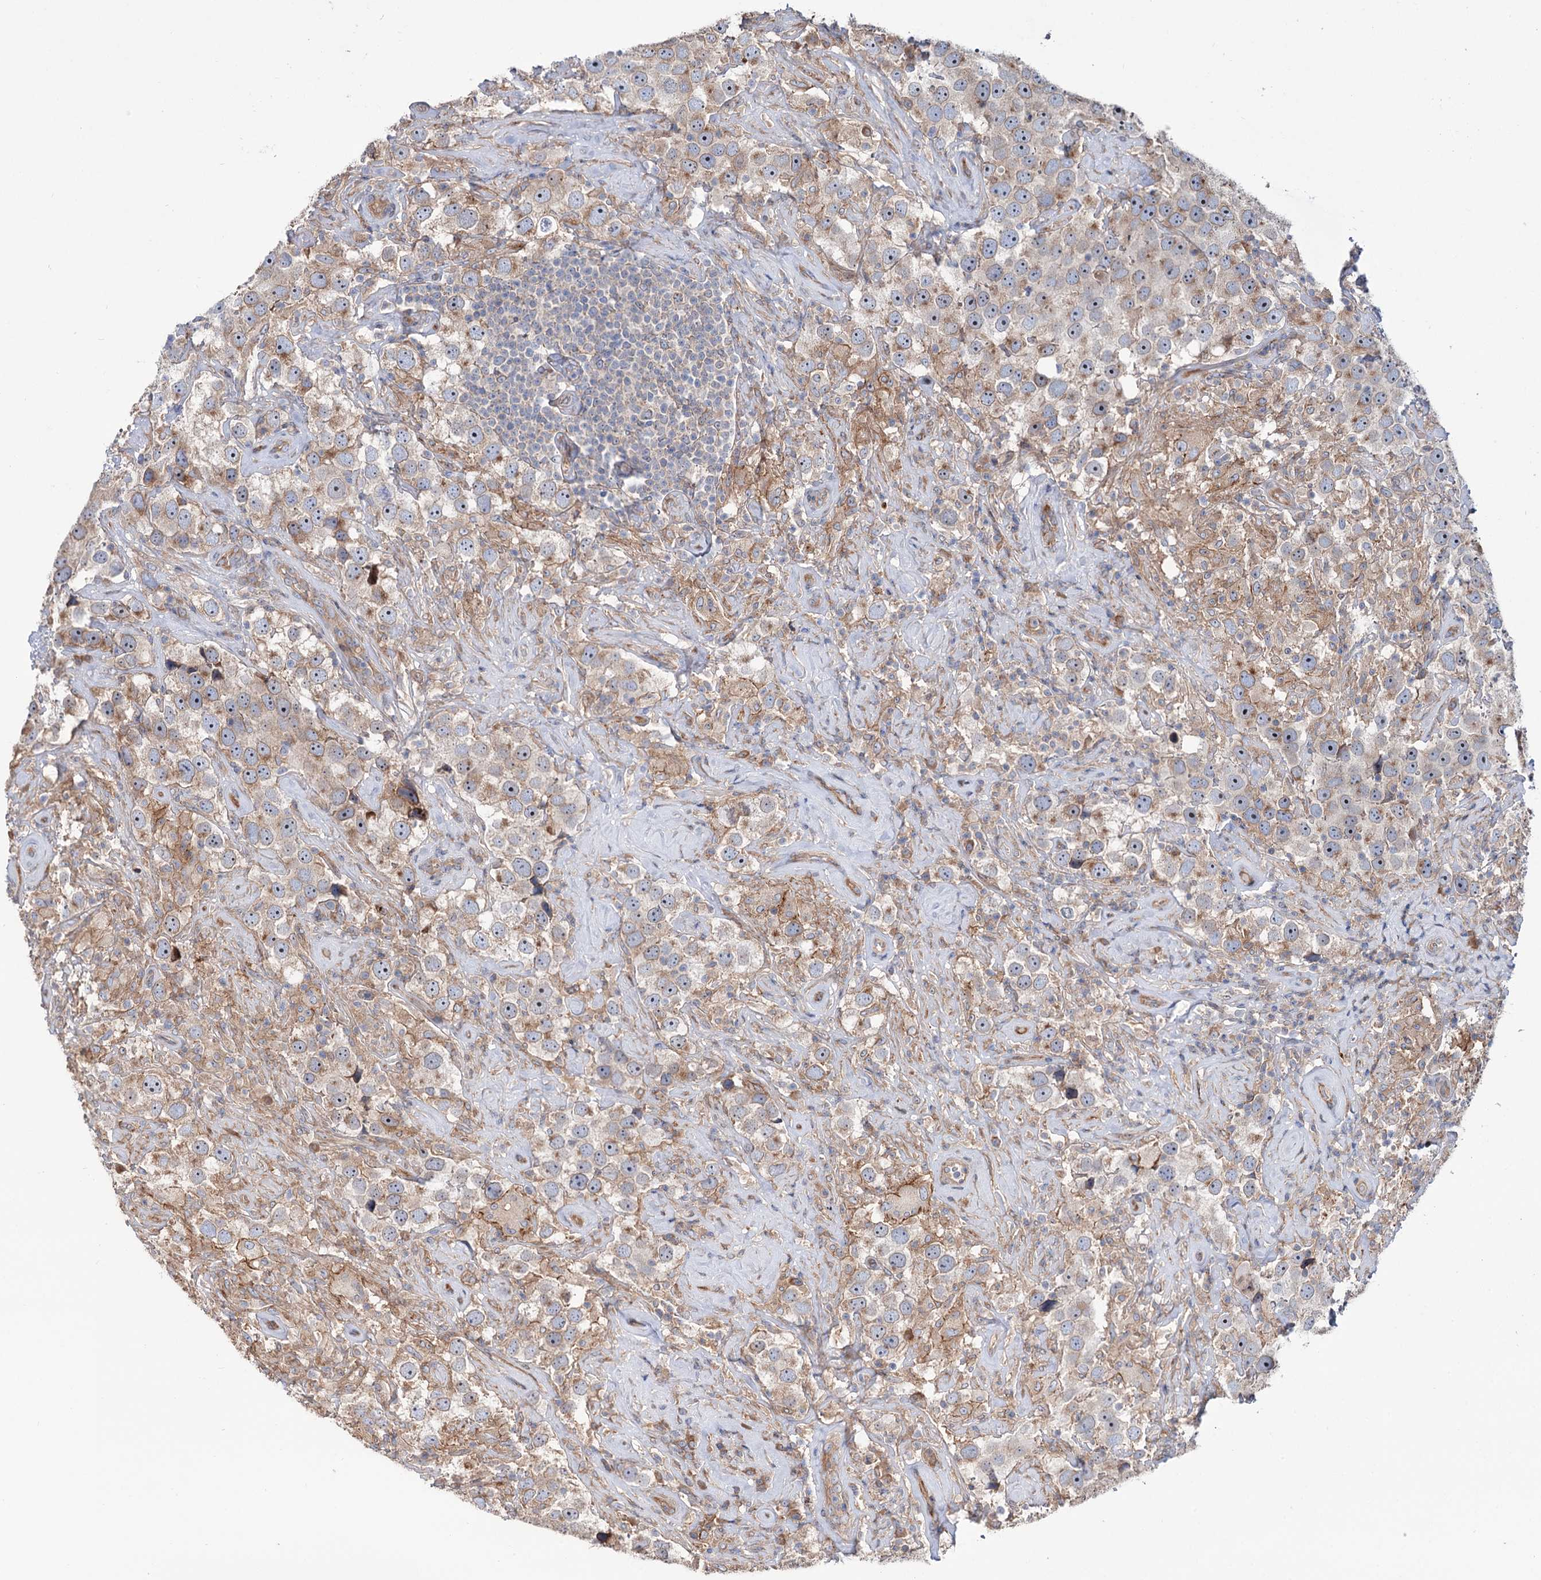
{"staining": {"intensity": "weak", "quantity": ">75%", "location": "cytoplasmic/membranous"}, "tissue": "testis cancer", "cell_type": "Tumor cells", "image_type": "cancer", "snomed": [{"axis": "morphology", "description": "Seminoma, NOS"}, {"axis": "topography", "description": "Testis"}], "caption": "The photomicrograph displays immunohistochemical staining of testis cancer (seminoma). There is weak cytoplasmic/membranous expression is seen in approximately >75% of tumor cells.", "gene": "PTDSS2", "patient": {"sex": "male", "age": 49}}